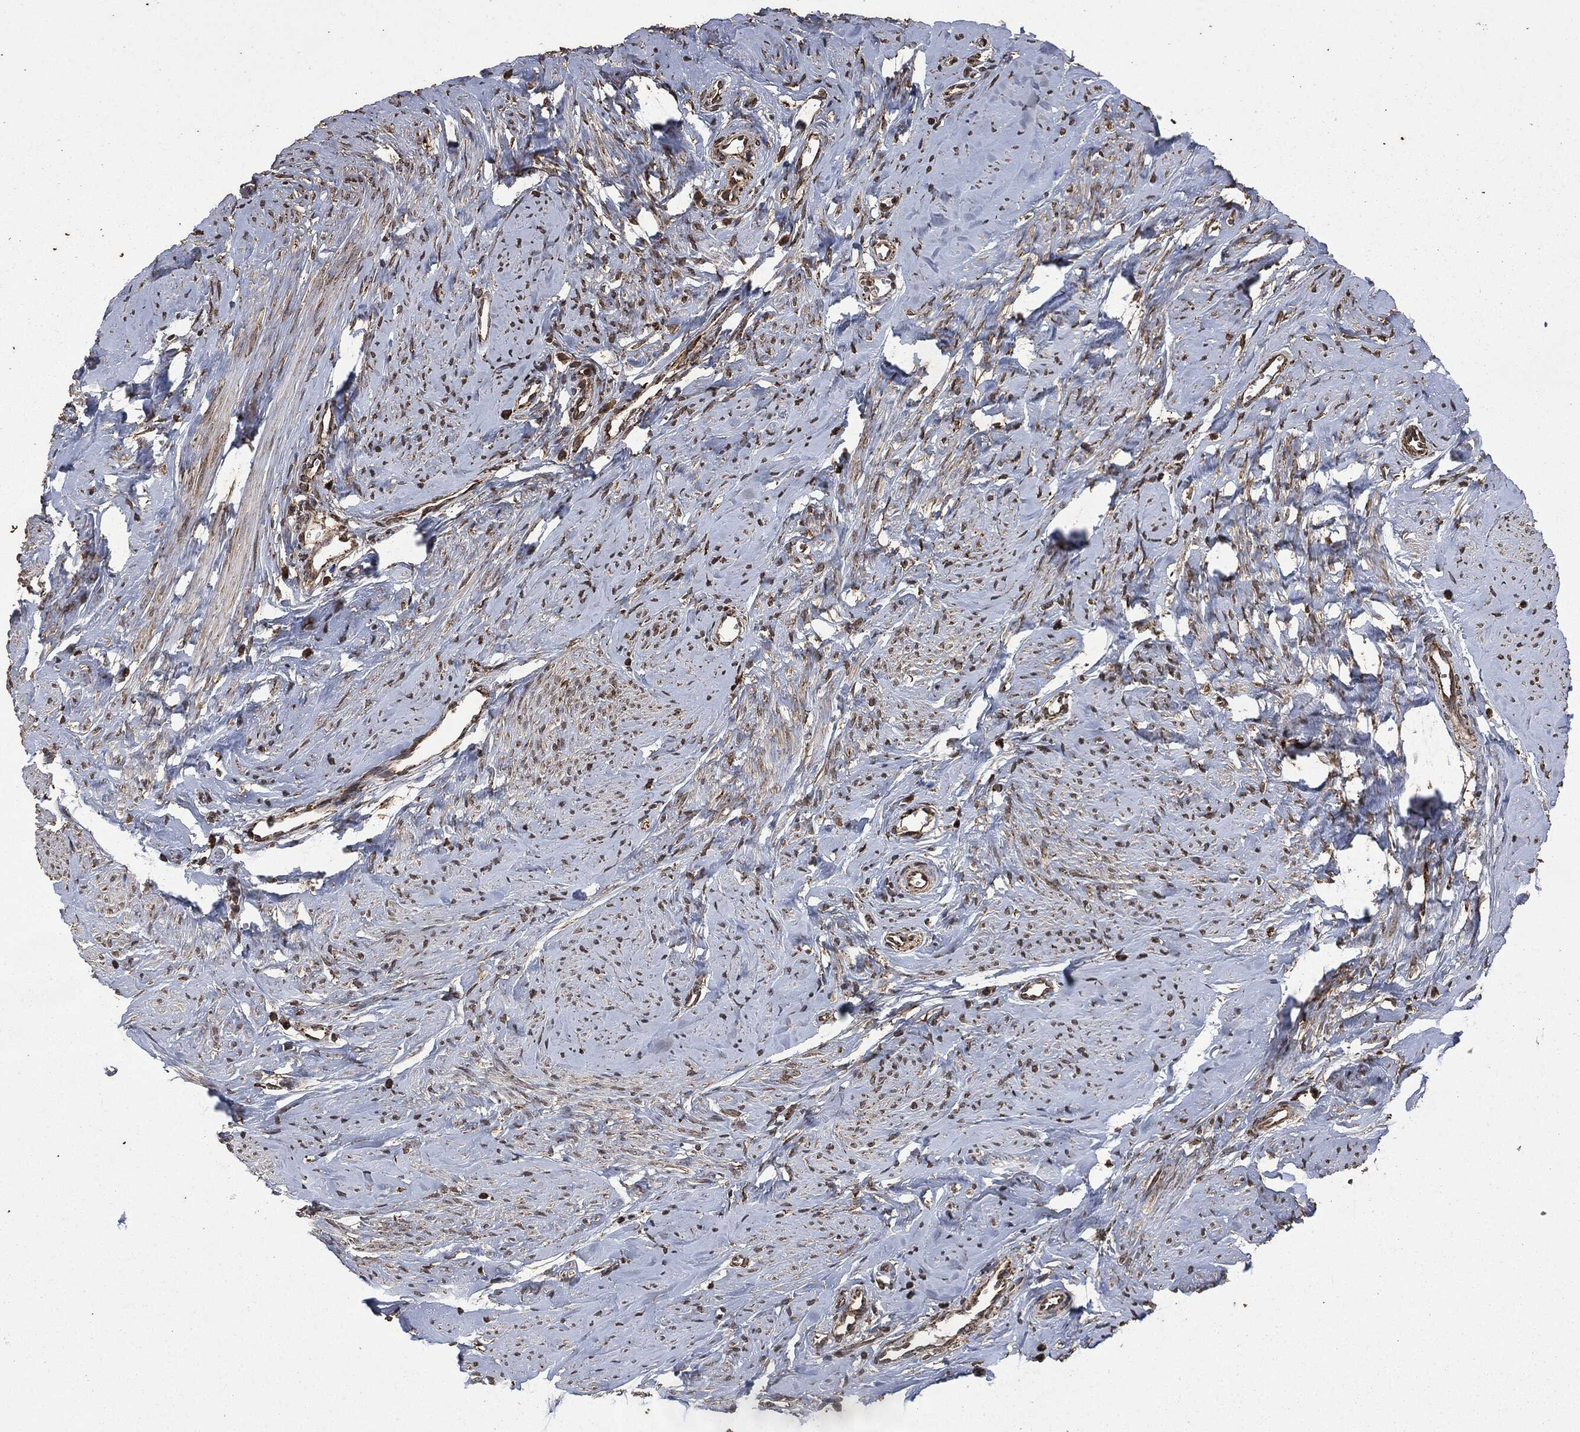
{"staining": {"intensity": "weak", "quantity": ">75%", "location": "cytoplasmic/membranous"}, "tissue": "smooth muscle", "cell_type": "Smooth muscle cells", "image_type": "normal", "snomed": [{"axis": "morphology", "description": "Normal tissue, NOS"}, {"axis": "topography", "description": "Smooth muscle"}], "caption": "DAB (3,3'-diaminobenzidine) immunohistochemical staining of benign human smooth muscle reveals weak cytoplasmic/membranous protein expression in approximately >75% of smooth muscle cells.", "gene": "LIG3", "patient": {"sex": "female", "age": 48}}